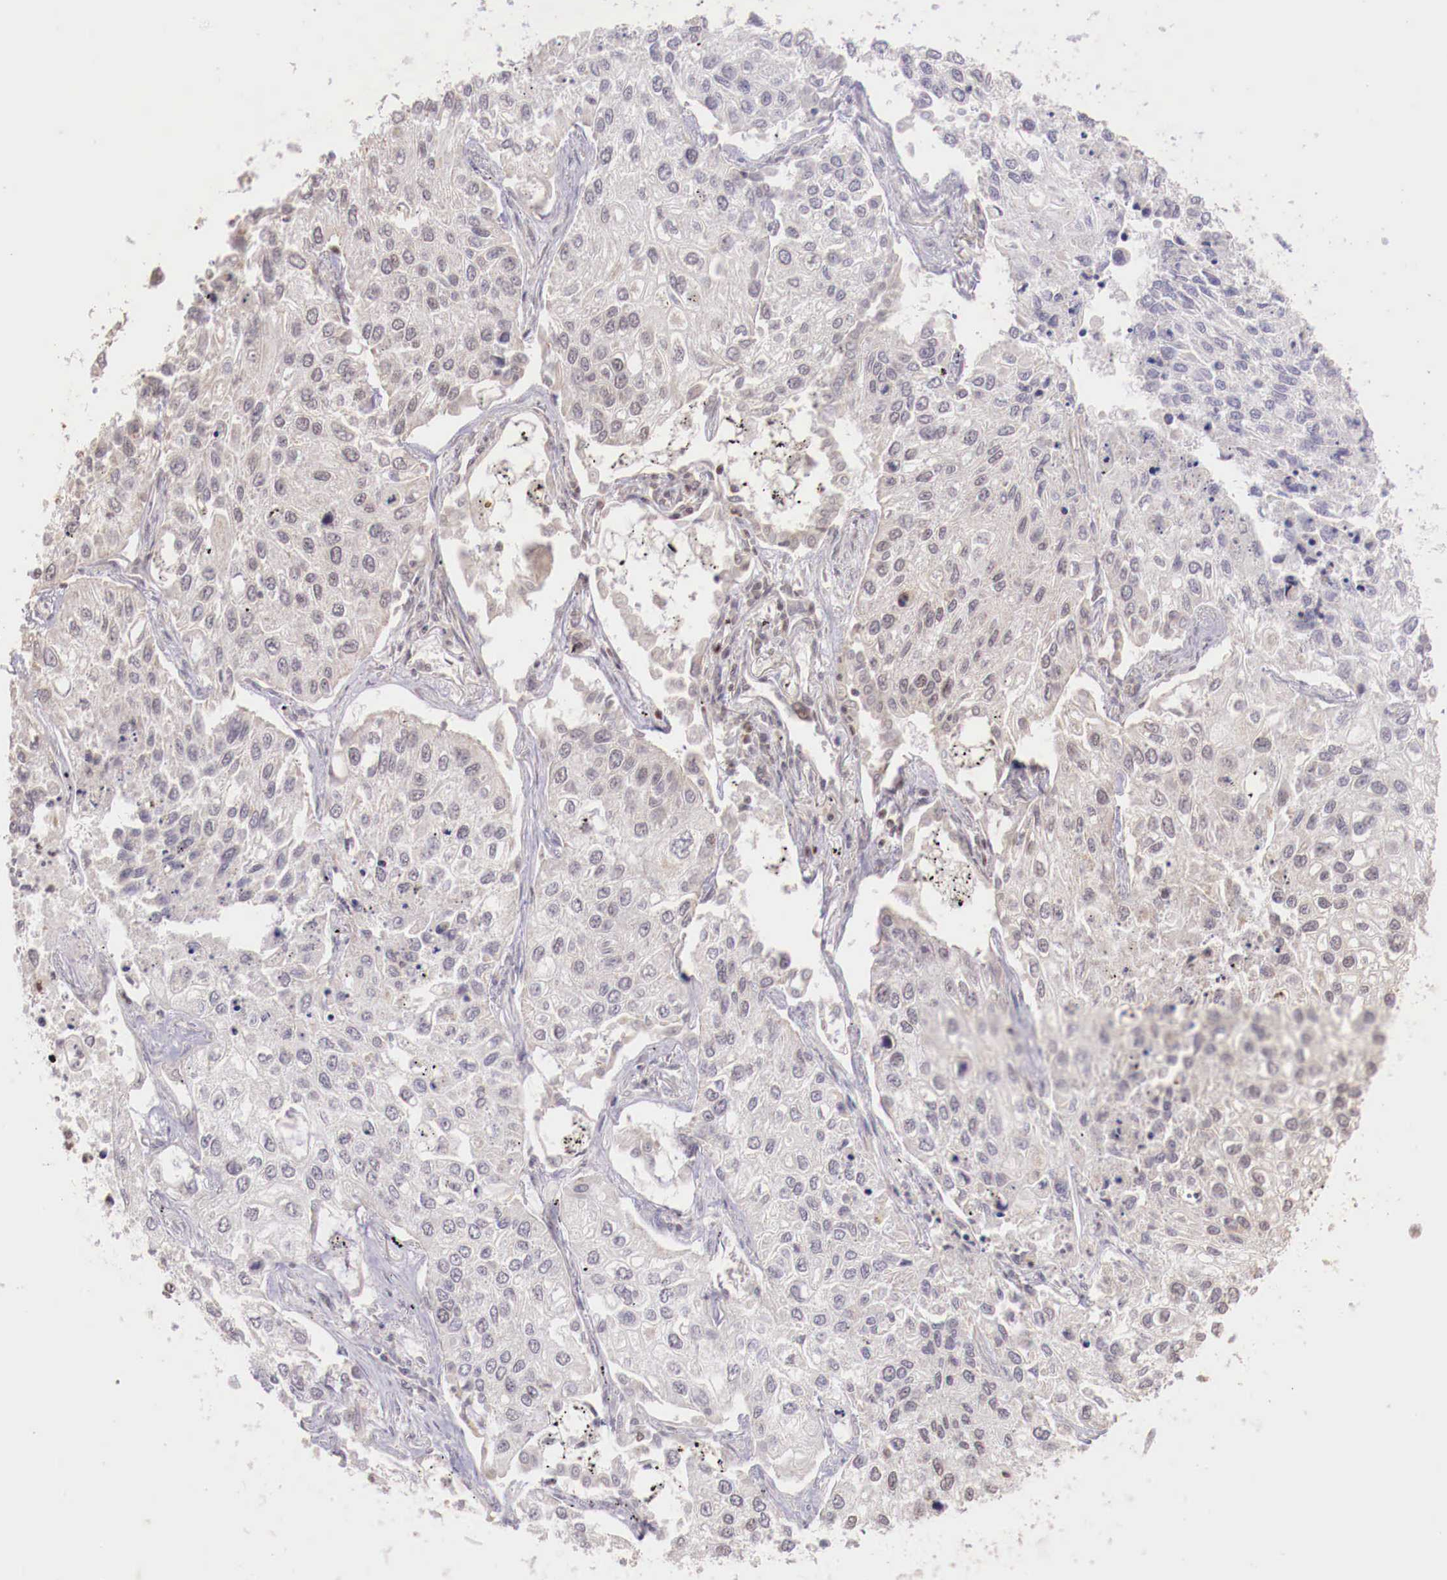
{"staining": {"intensity": "negative", "quantity": "none", "location": "none"}, "tissue": "lung cancer", "cell_type": "Tumor cells", "image_type": "cancer", "snomed": [{"axis": "morphology", "description": "Squamous cell carcinoma, NOS"}, {"axis": "topography", "description": "Lung"}], "caption": "This is an IHC histopathology image of lung cancer (squamous cell carcinoma). There is no positivity in tumor cells.", "gene": "SP1", "patient": {"sex": "male", "age": 75}}